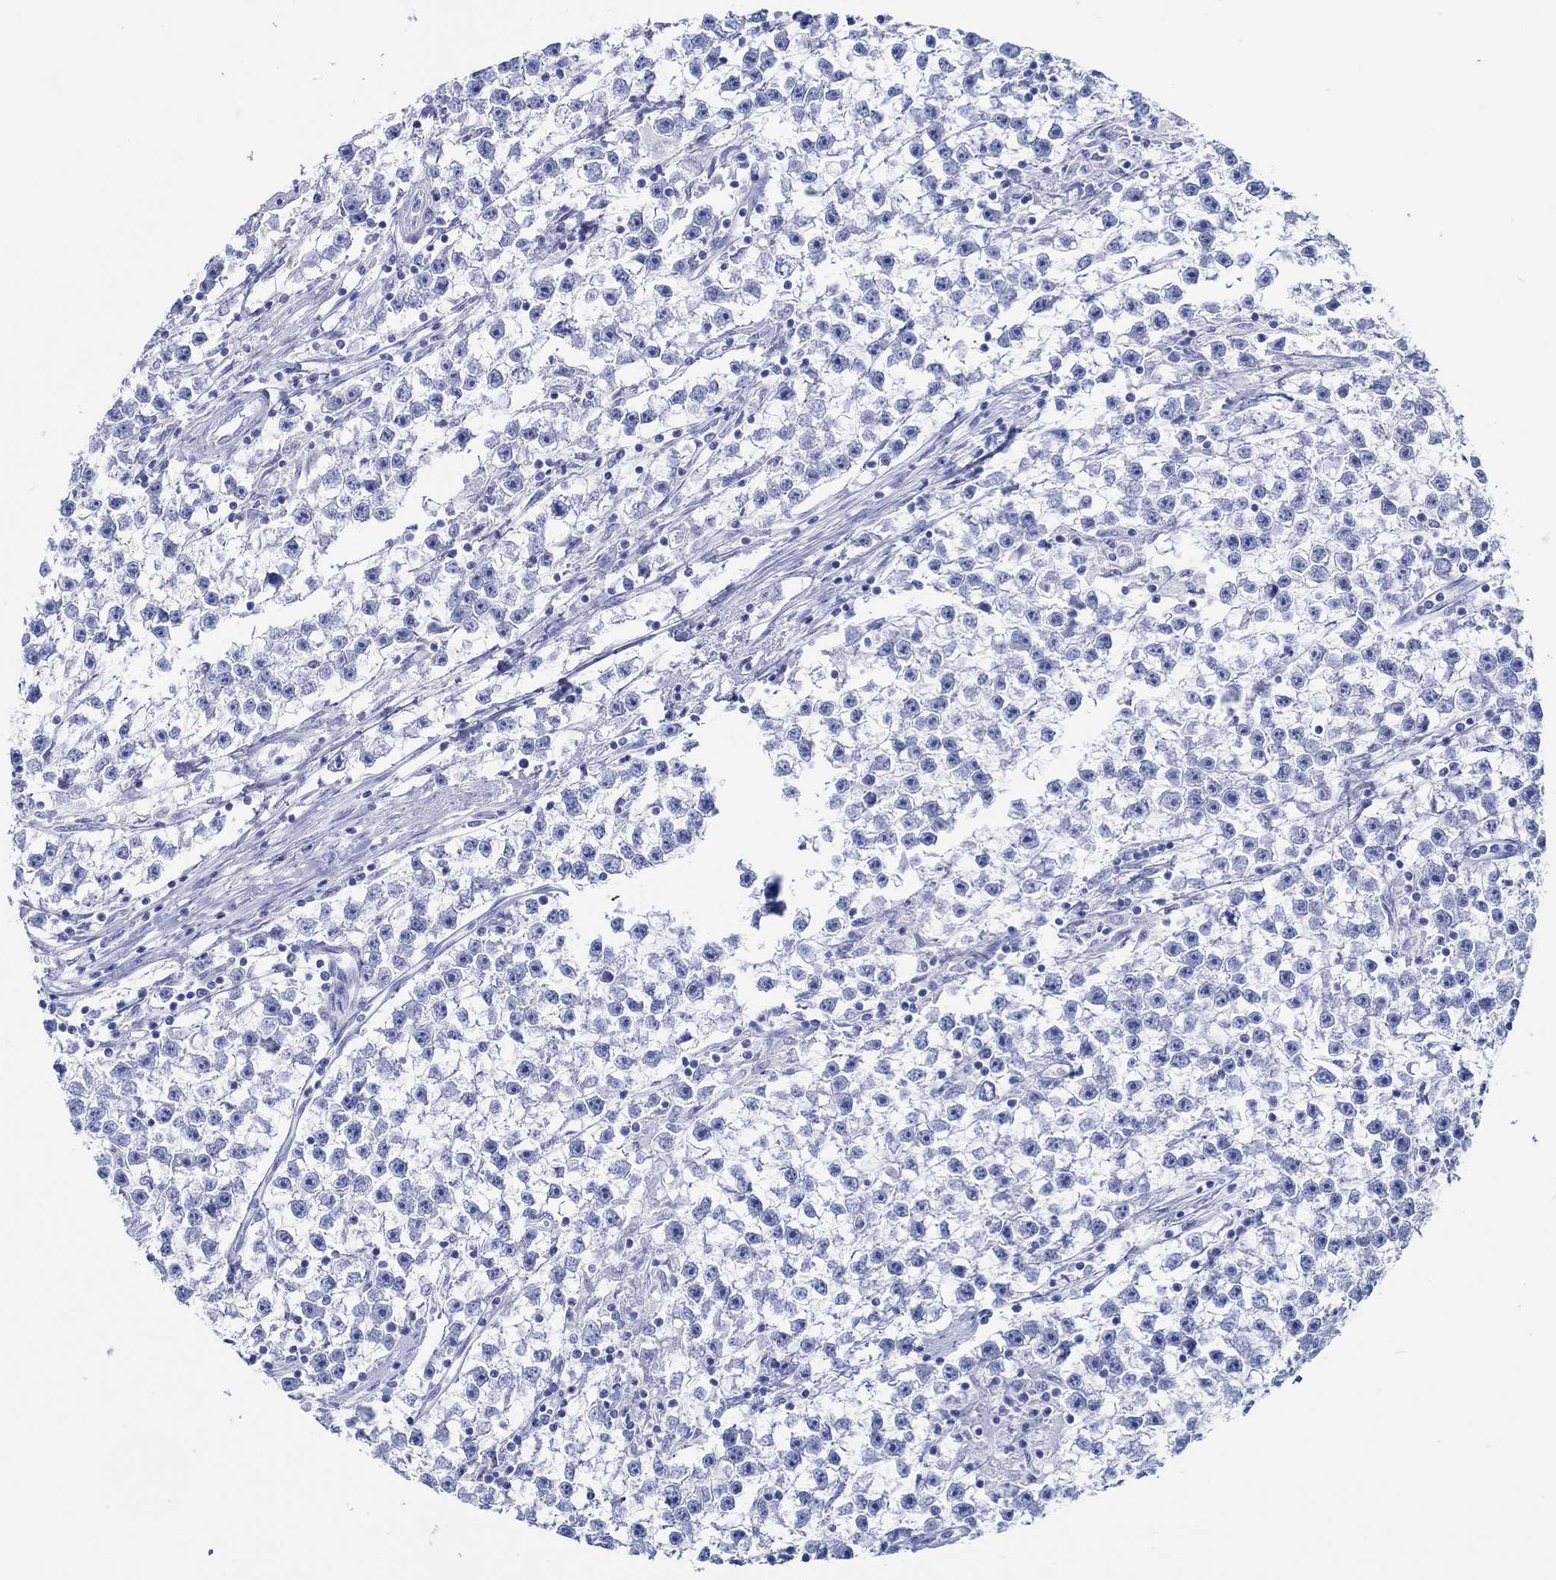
{"staining": {"intensity": "negative", "quantity": "none", "location": "none"}, "tissue": "testis cancer", "cell_type": "Tumor cells", "image_type": "cancer", "snomed": [{"axis": "morphology", "description": "Seminoma, NOS"}, {"axis": "topography", "description": "Testis"}], "caption": "Immunohistochemistry (IHC) of human testis cancer (seminoma) exhibits no staining in tumor cells. Nuclei are stained in blue.", "gene": "IGFBP6", "patient": {"sex": "male", "age": 59}}